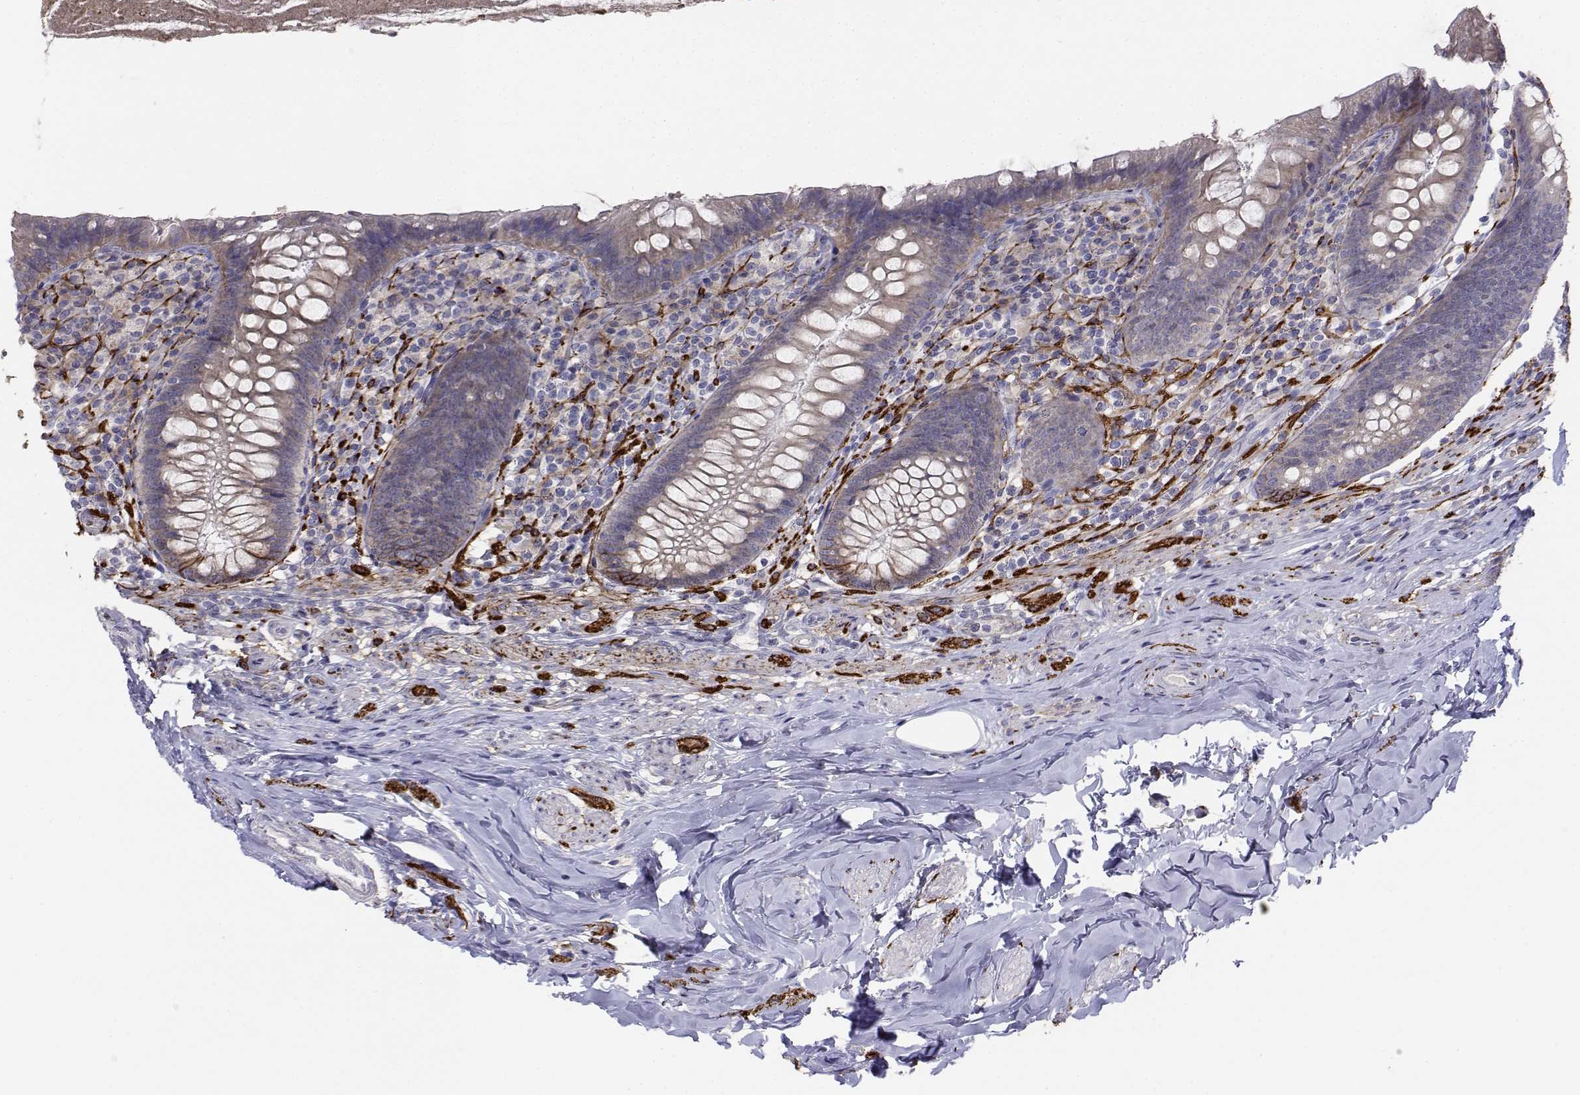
{"staining": {"intensity": "negative", "quantity": "none", "location": "none"}, "tissue": "appendix", "cell_type": "Glandular cells", "image_type": "normal", "snomed": [{"axis": "morphology", "description": "Normal tissue, NOS"}, {"axis": "topography", "description": "Appendix"}], "caption": "The micrograph reveals no staining of glandular cells in benign appendix. (Stains: DAB immunohistochemistry with hematoxylin counter stain, Microscopy: brightfield microscopy at high magnification).", "gene": "CADM1", "patient": {"sex": "male", "age": 47}}